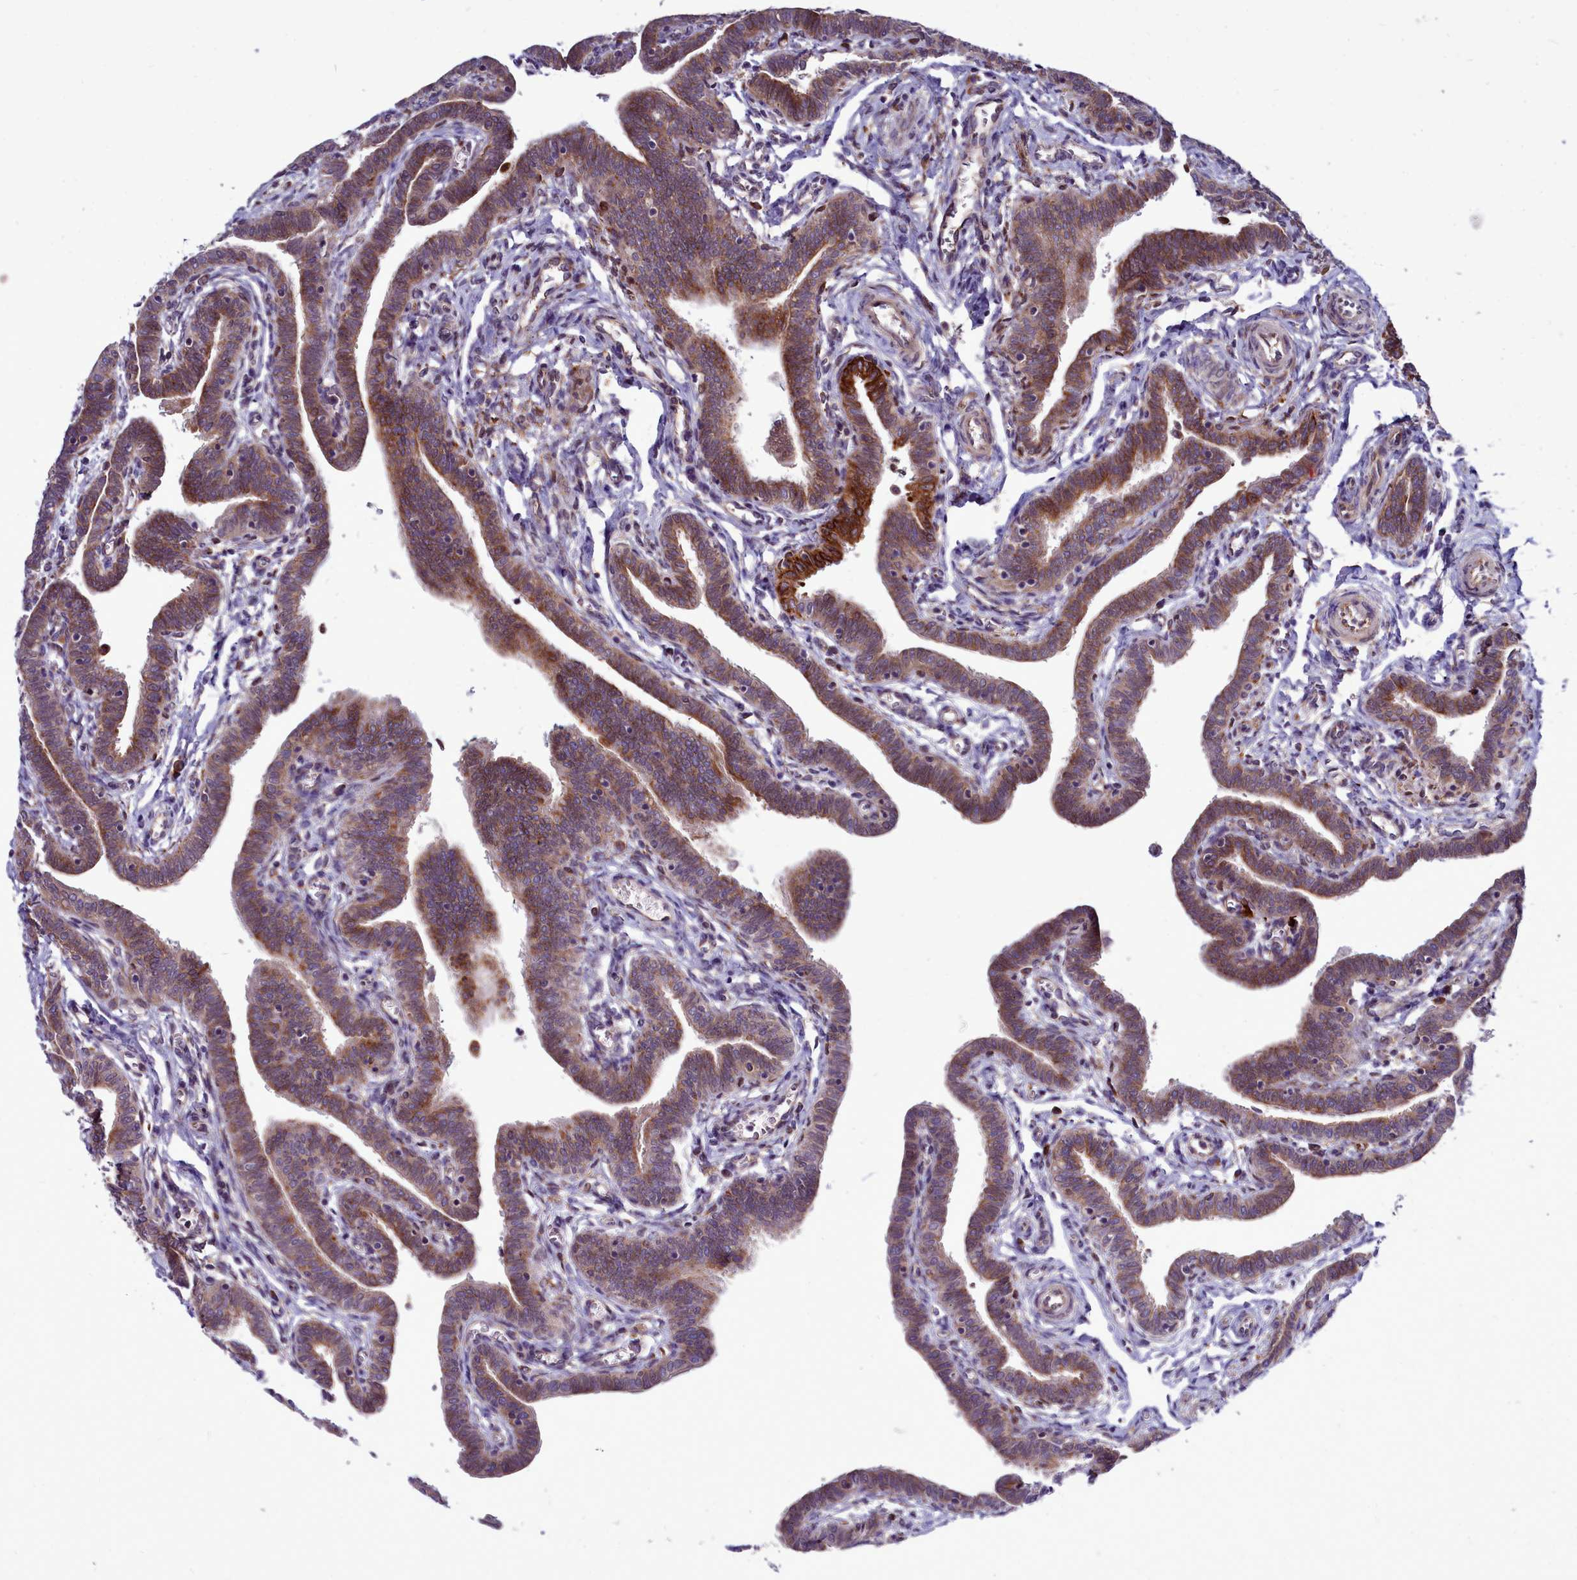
{"staining": {"intensity": "moderate", "quantity": ">75%", "location": "cytoplasmic/membranous"}, "tissue": "fallopian tube", "cell_type": "Glandular cells", "image_type": "normal", "snomed": [{"axis": "morphology", "description": "Normal tissue, NOS"}, {"axis": "topography", "description": "Fallopian tube"}], "caption": "This image demonstrates unremarkable fallopian tube stained with immunohistochemistry to label a protein in brown. The cytoplasmic/membranous of glandular cells show moderate positivity for the protein. Nuclei are counter-stained blue.", "gene": "RAPGEF4", "patient": {"sex": "female", "age": 36}}